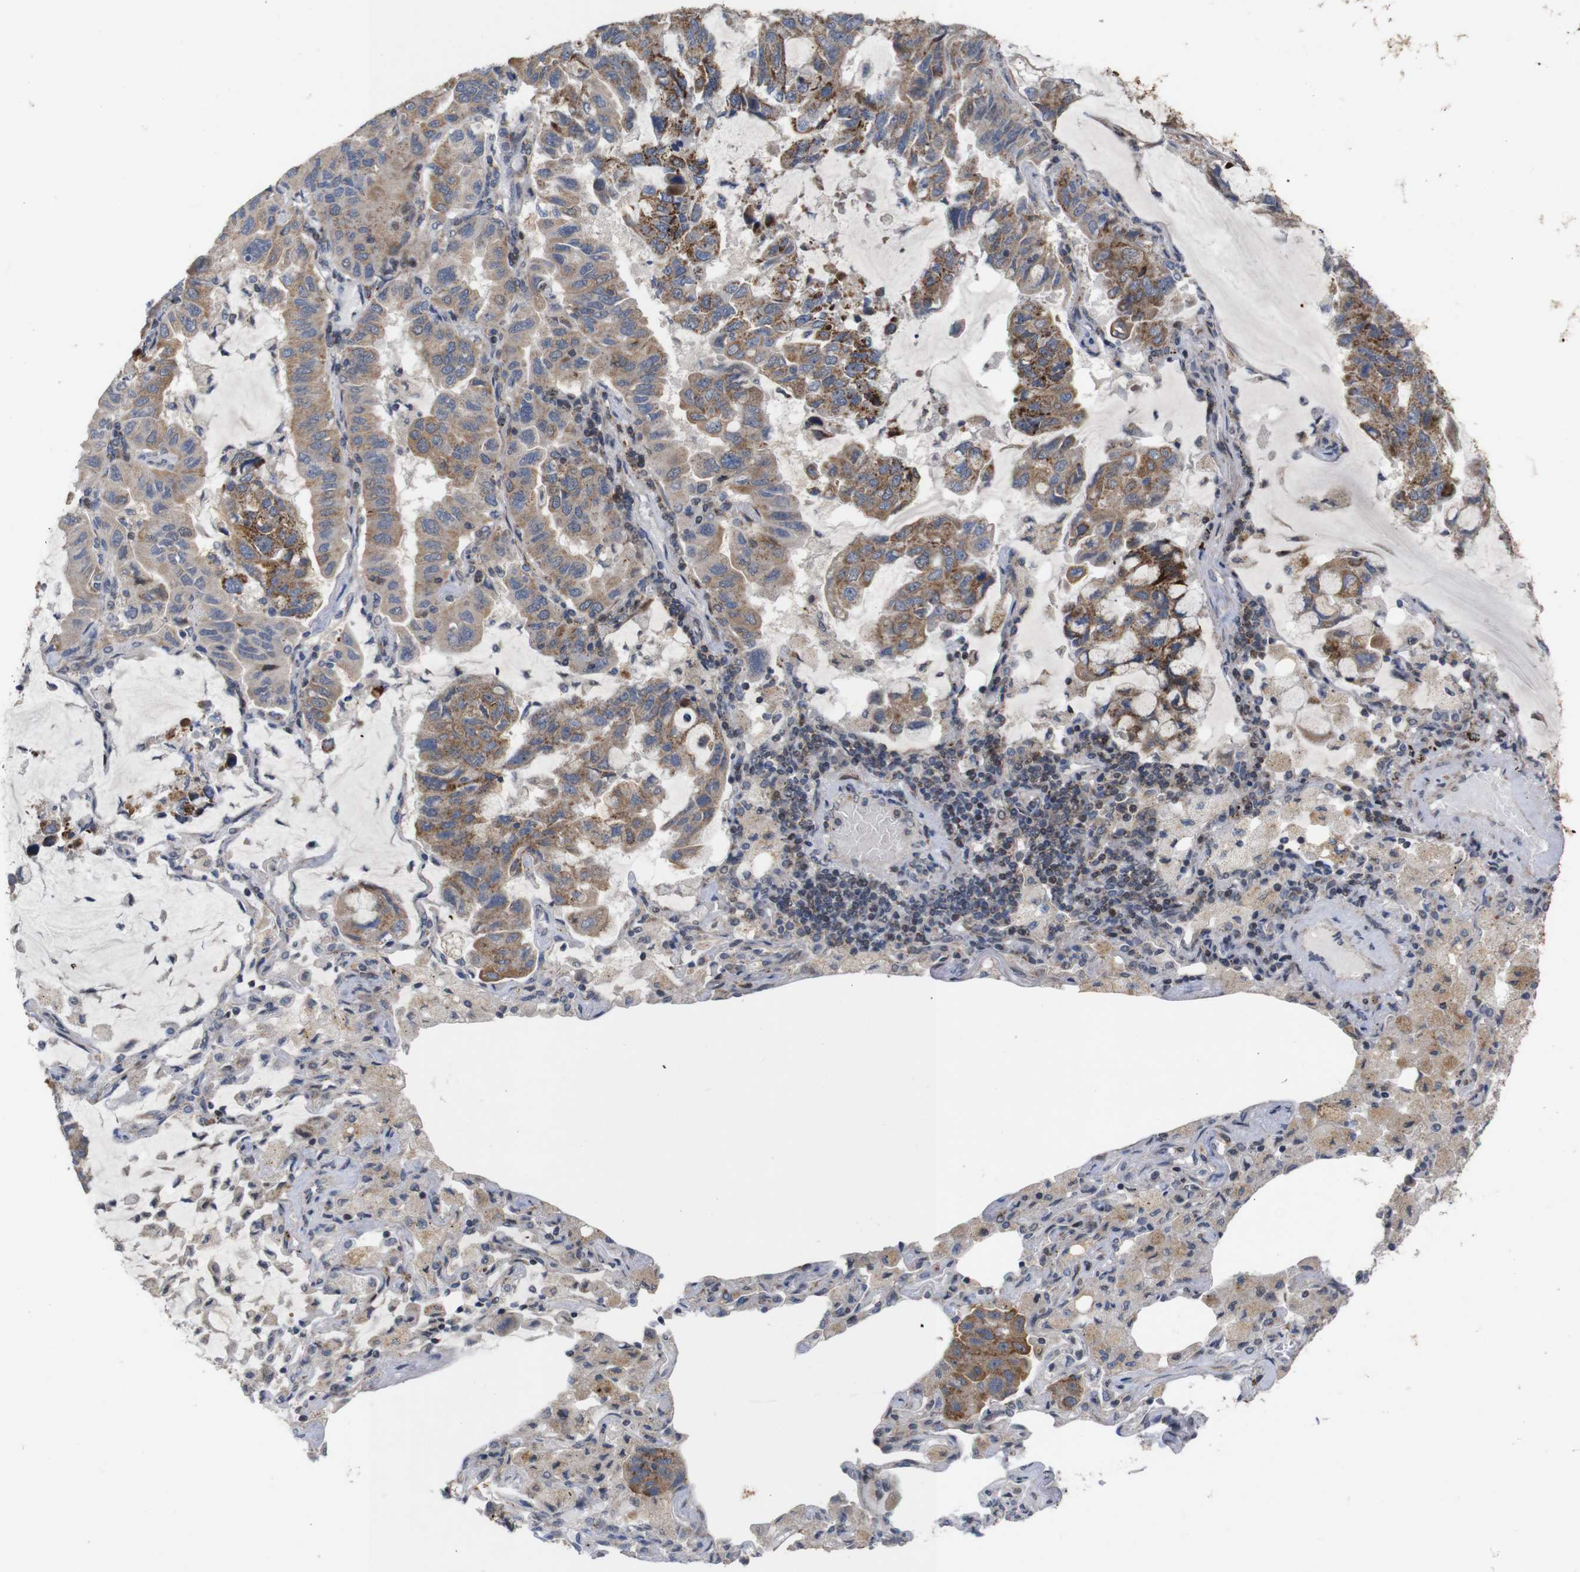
{"staining": {"intensity": "moderate", "quantity": ">75%", "location": "cytoplasmic/membranous"}, "tissue": "lung cancer", "cell_type": "Tumor cells", "image_type": "cancer", "snomed": [{"axis": "morphology", "description": "Adenocarcinoma, NOS"}, {"axis": "topography", "description": "Lung"}], "caption": "Immunohistochemistry (IHC) (DAB (3,3'-diaminobenzidine)) staining of adenocarcinoma (lung) shows moderate cytoplasmic/membranous protein expression in about >75% of tumor cells. (DAB IHC with brightfield microscopy, high magnification).", "gene": "ATP7B", "patient": {"sex": "male", "age": 64}}